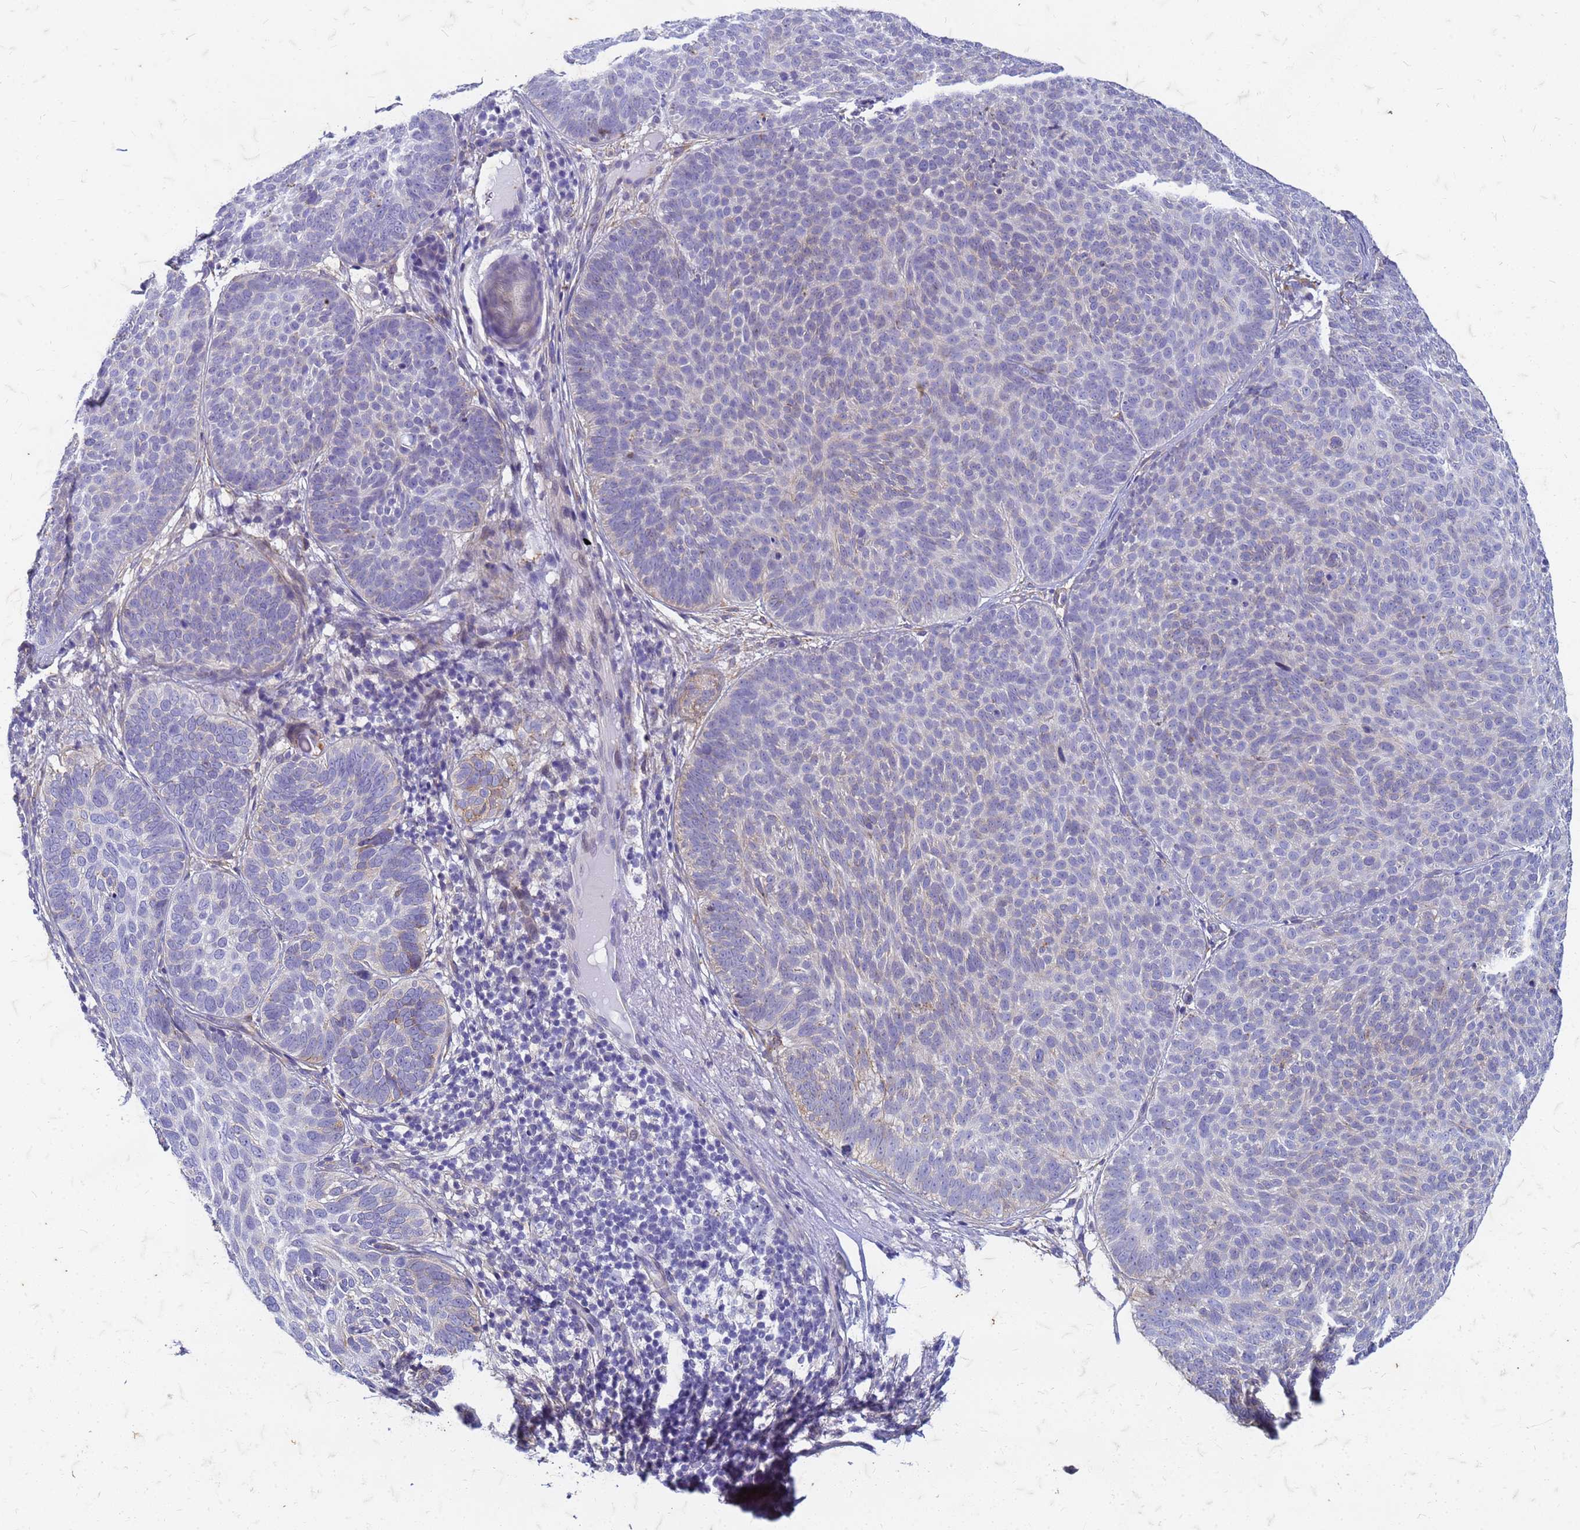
{"staining": {"intensity": "negative", "quantity": "none", "location": "none"}, "tissue": "skin cancer", "cell_type": "Tumor cells", "image_type": "cancer", "snomed": [{"axis": "morphology", "description": "Basal cell carcinoma"}, {"axis": "topography", "description": "Skin"}], "caption": "Skin basal cell carcinoma stained for a protein using IHC reveals no expression tumor cells.", "gene": "TRIM64B", "patient": {"sex": "male", "age": 85}}